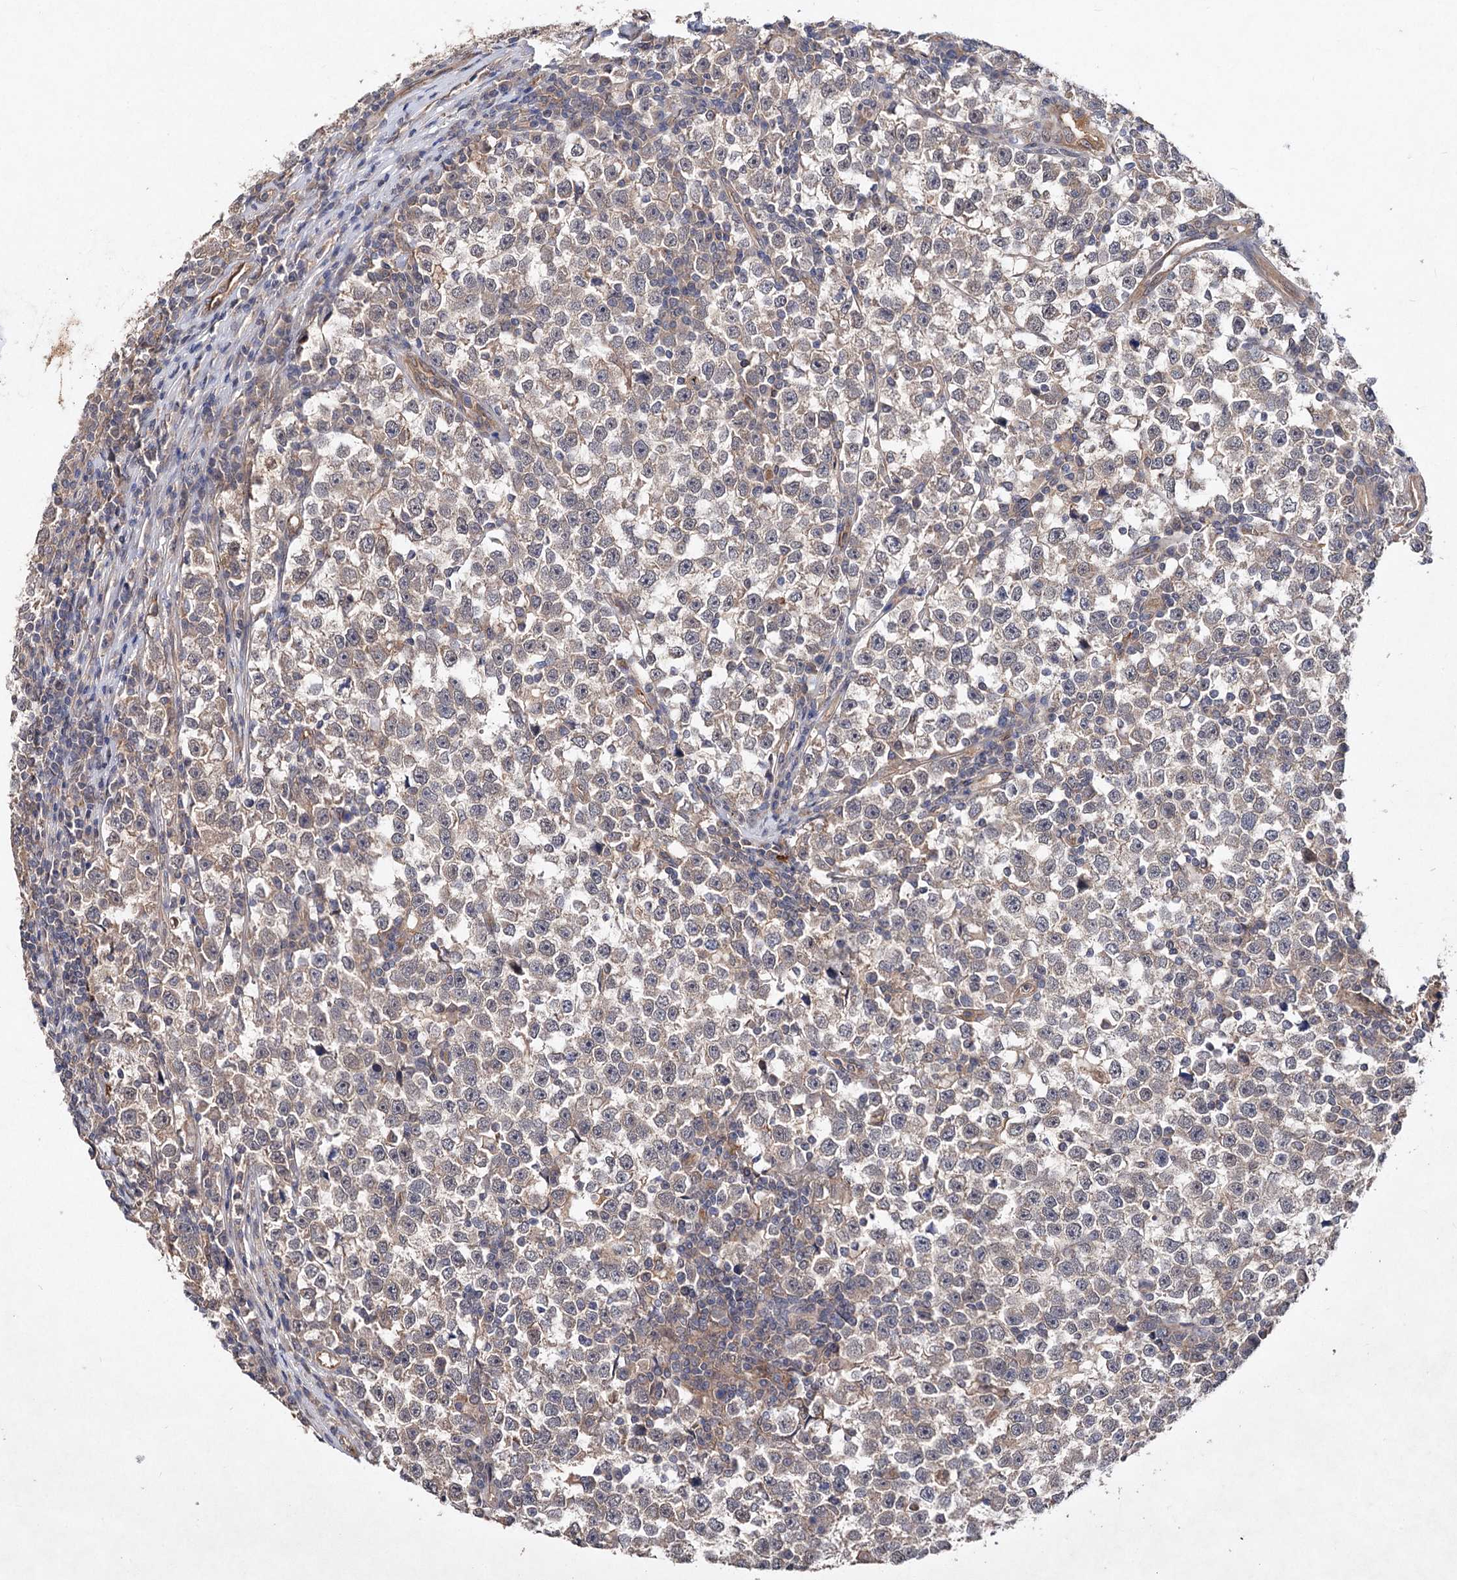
{"staining": {"intensity": "weak", "quantity": ">75%", "location": "cytoplasmic/membranous"}, "tissue": "testis cancer", "cell_type": "Tumor cells", "image_type": "cancer", "snomed": [{"axis": "morphology", "description": "Normal tissue, NOS"}, {"axis": "morphology", "description": "Seminoma, NOS"}, {"axis": "topography", "description": "Testis"}], "caption": "Weak cytoplasmic/membranous protein expression is seen in about >75% of tumor cells in testis cancer. (Brightfield microscopy of DAB IHC at high magnification).", "gene": "NUDCD2", "patient": {"sex": "male", "age": 43}}